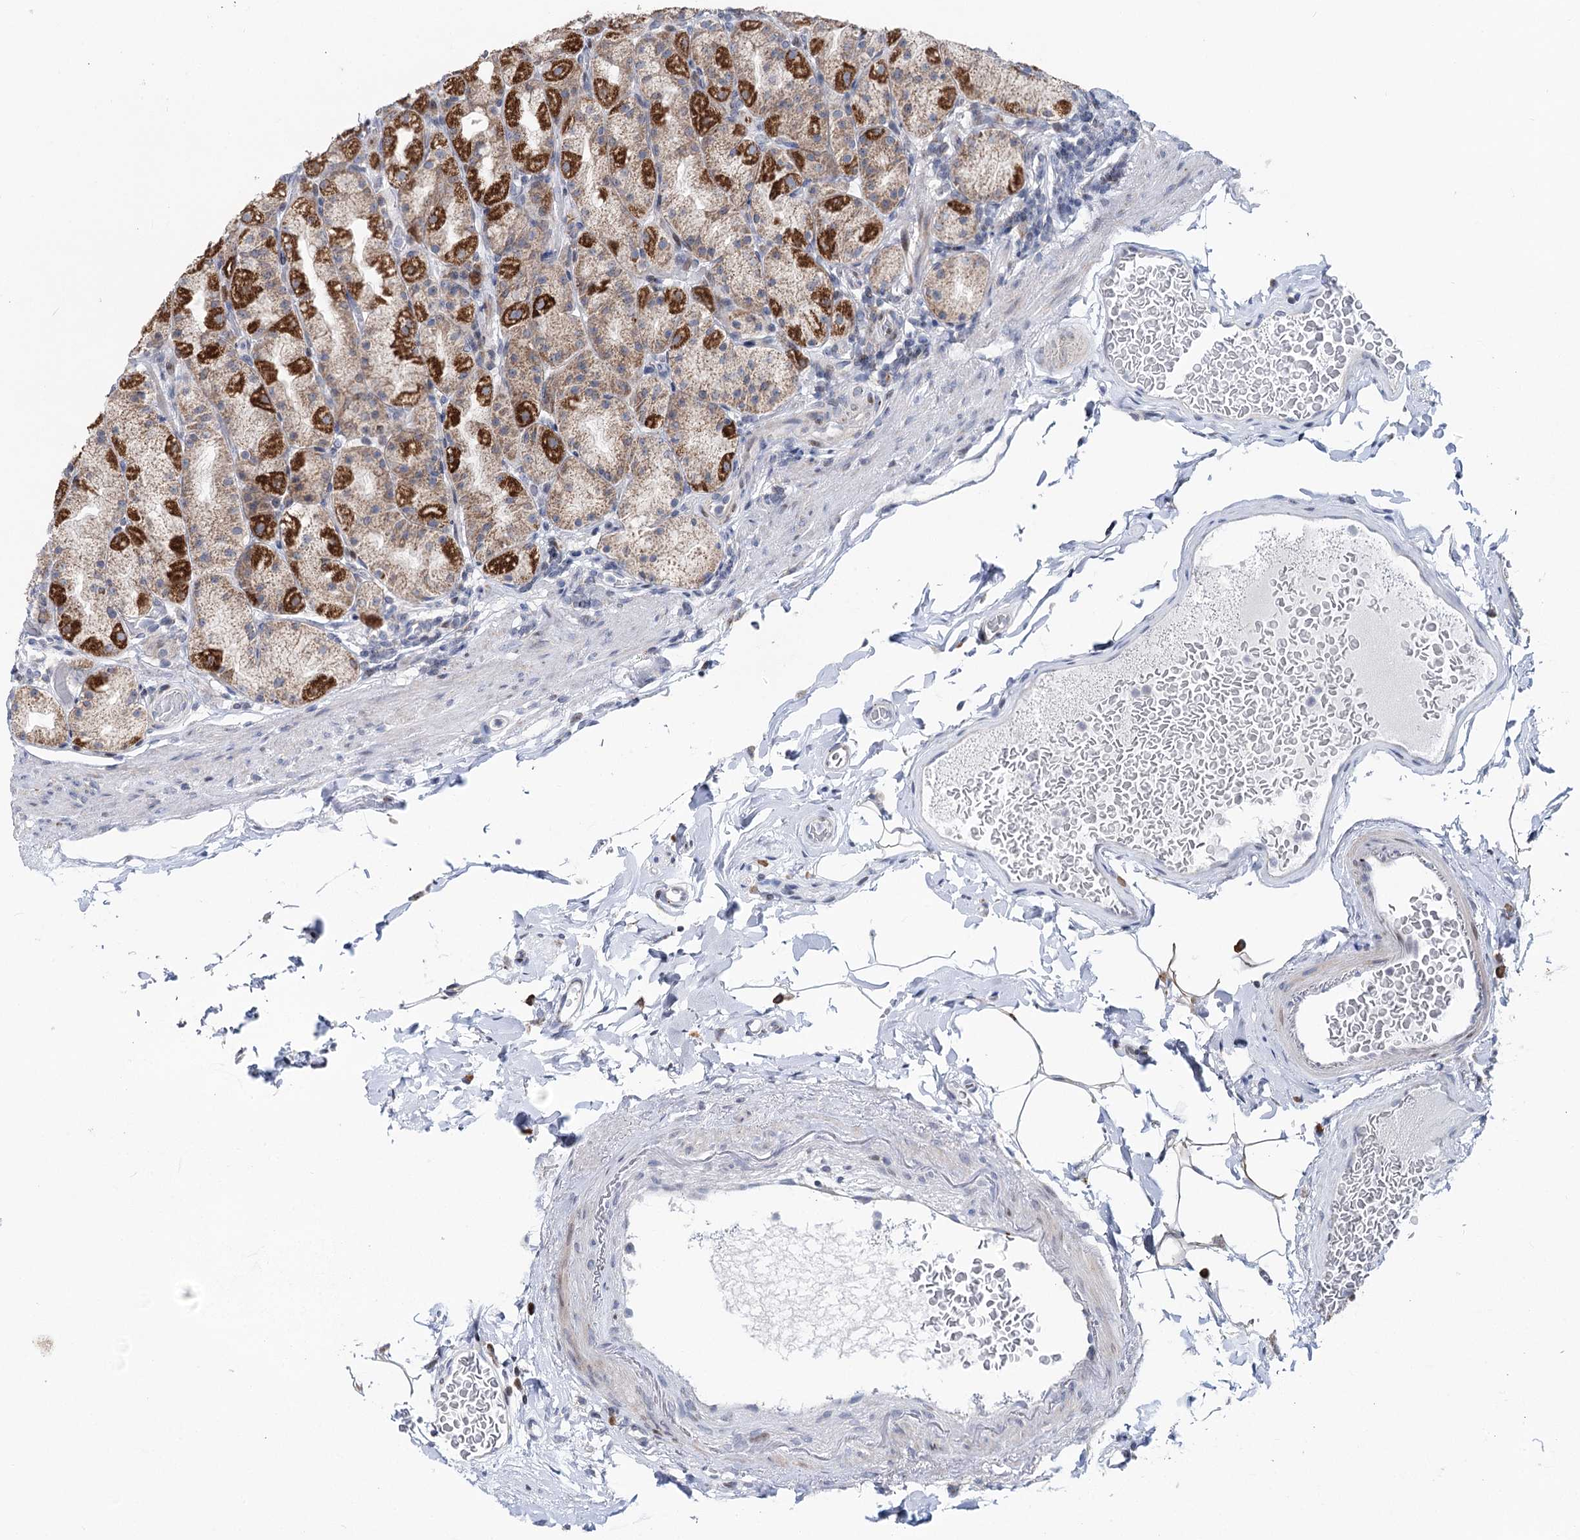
{"staining": {"intensity": "moderate", "quantity": "25%-75%", "location": "cytoplasmic/membranous"}, "tissue": "stomach", "cell_type": "Glandular cells", "image_type": "normal", "snomed": [{"axis": "morphology", "description": "Normal tissue, NOS"}, {"axis": "topography", "description": "Stomach, upper"}], "caption": "Immunohistochemistry (DAB (3,3'-diaminobenzidine)) staining of benign human stomach demonstrates moderate cytoplasmic/membranous protein expression in approximately 25%-75% of glandular cells.", "gene": "PTGR1", "patient": {"sex": "male", "age": 68}}